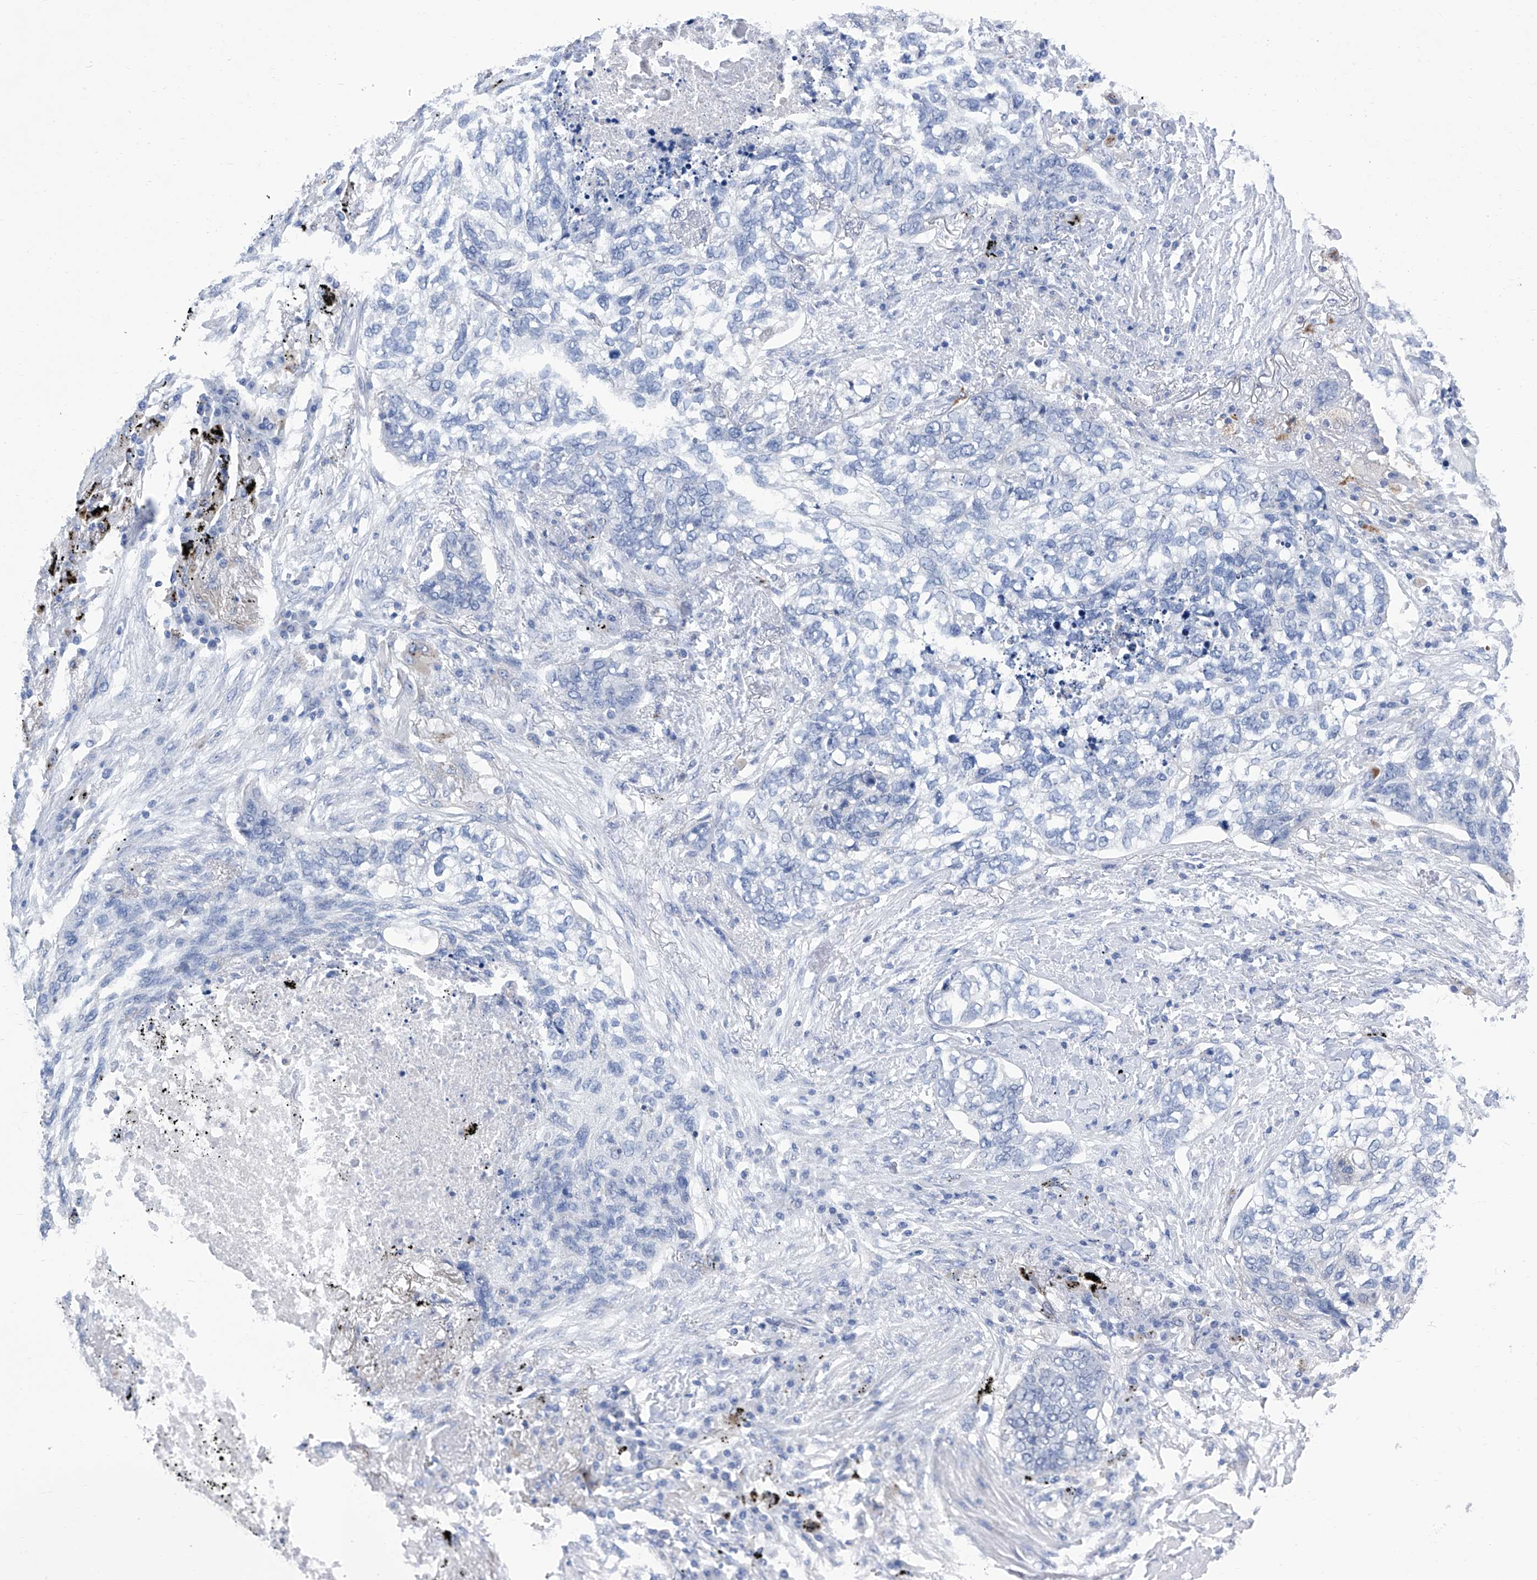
{"staining": {"intensity": "negative", "quantity": "none", "location": "none"}, "tissue": "lung cancer", "cell_type": "Tumor cells", "image_type": "cancer", "snomed": [{"axis": "morphology", "description": "Squamous cell carcinoma, NOS"}, {"axis": "topography", "description": "Lung"}], "caption": "Immunohistochemical staining of lung cancer (squamous cell carcinoma) reveals no significant staining in tumor cells.", "gene": "IMPA2", "patient": {"sex": "female", "age": 63}}